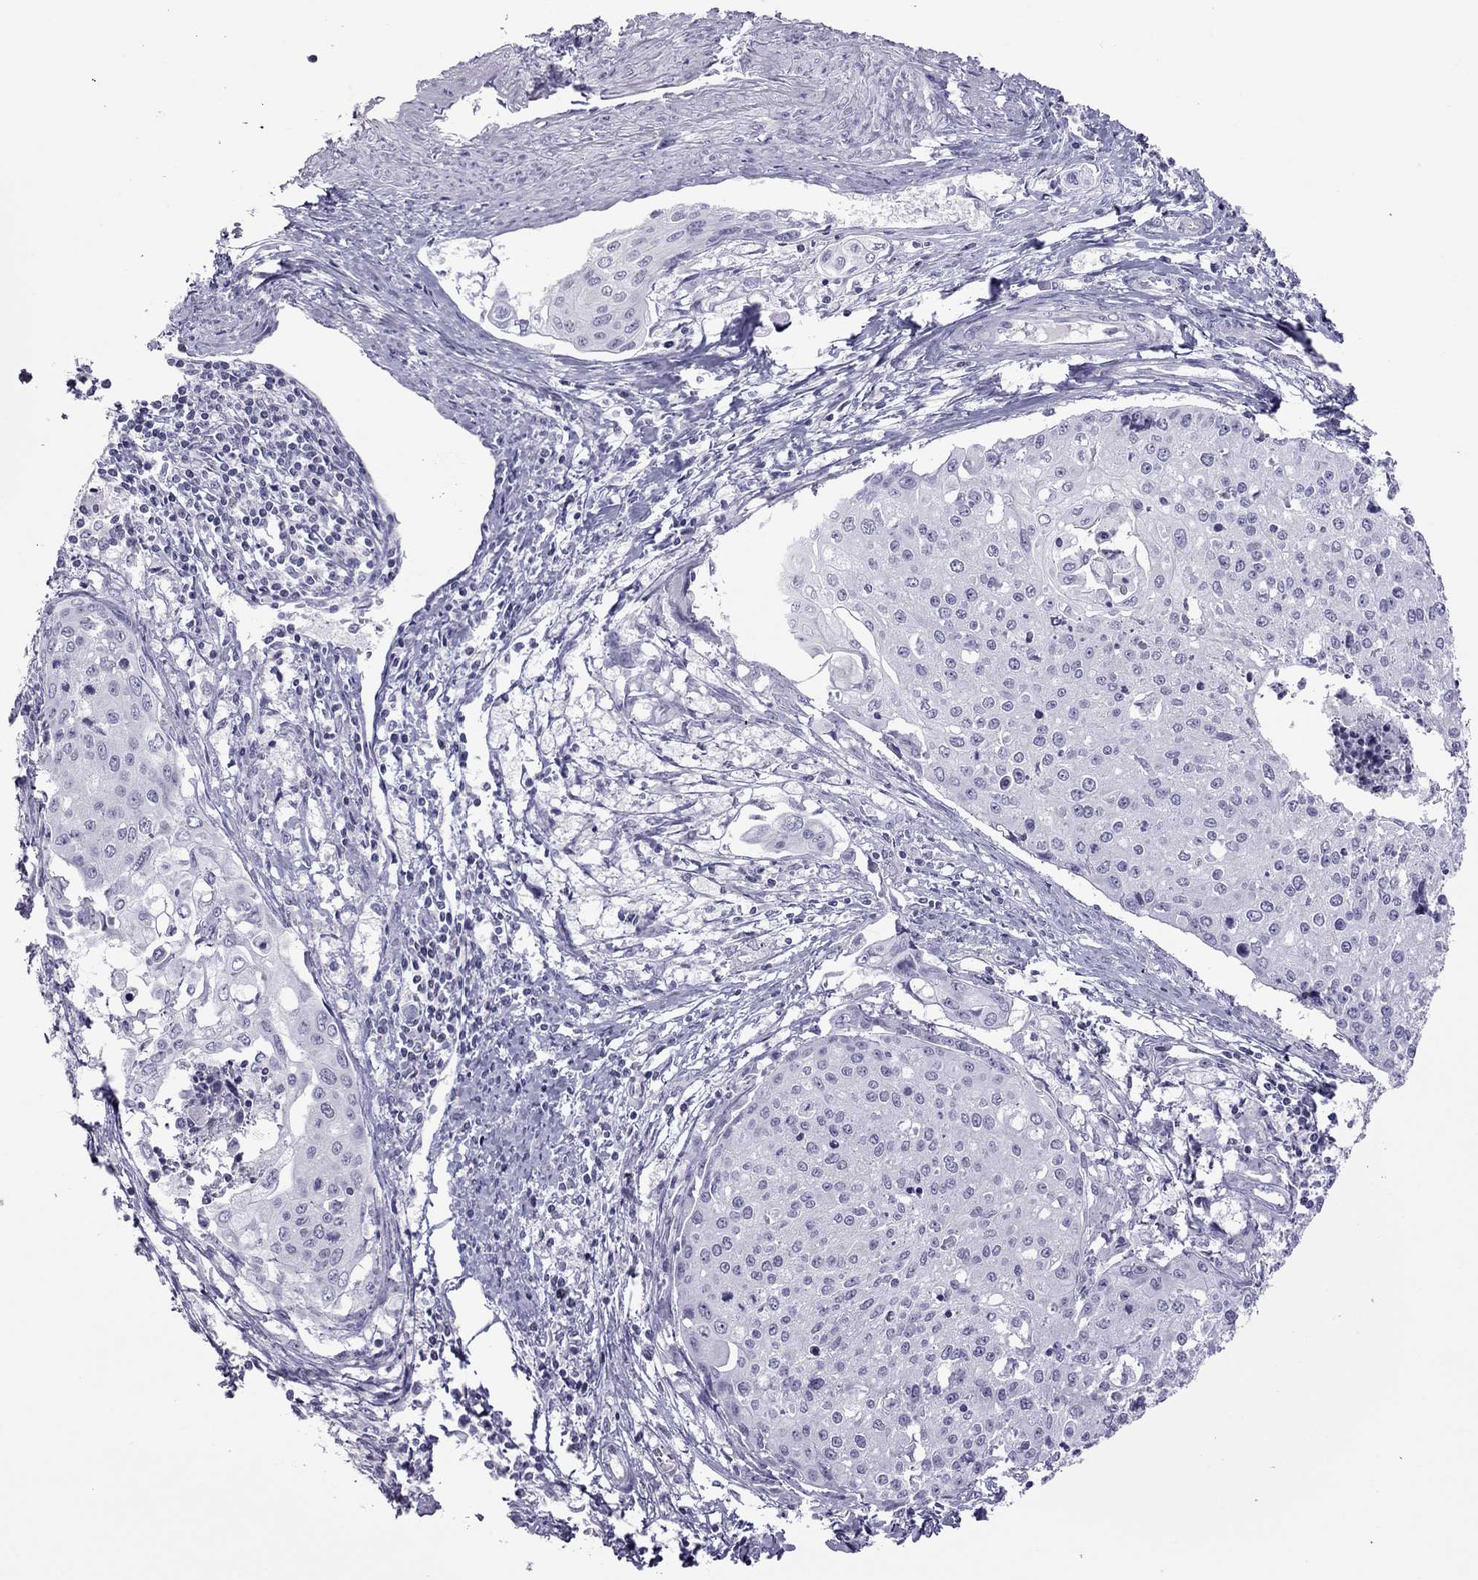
{"staining": {"intensity": "negative", "quantity": "none", "location": "none"}, "tissue": "cervical cancer", "cell_type": "Tumor cells", "image_type": "cancer", "snomed": [{"axis": "morphology", "description": "Squamous cell carcinoma, NOS"}, {"axis": "topography", "description": "Cervix"}], "caption": "This micrograph is of cervical cancer stained with immunohistochemistry to label a protein in brown with the nuclei are counter-stained blue. There is no positivity in tumor cells.", "gene": "TEX14", "patient": {"sex": "female", "age": 38}}